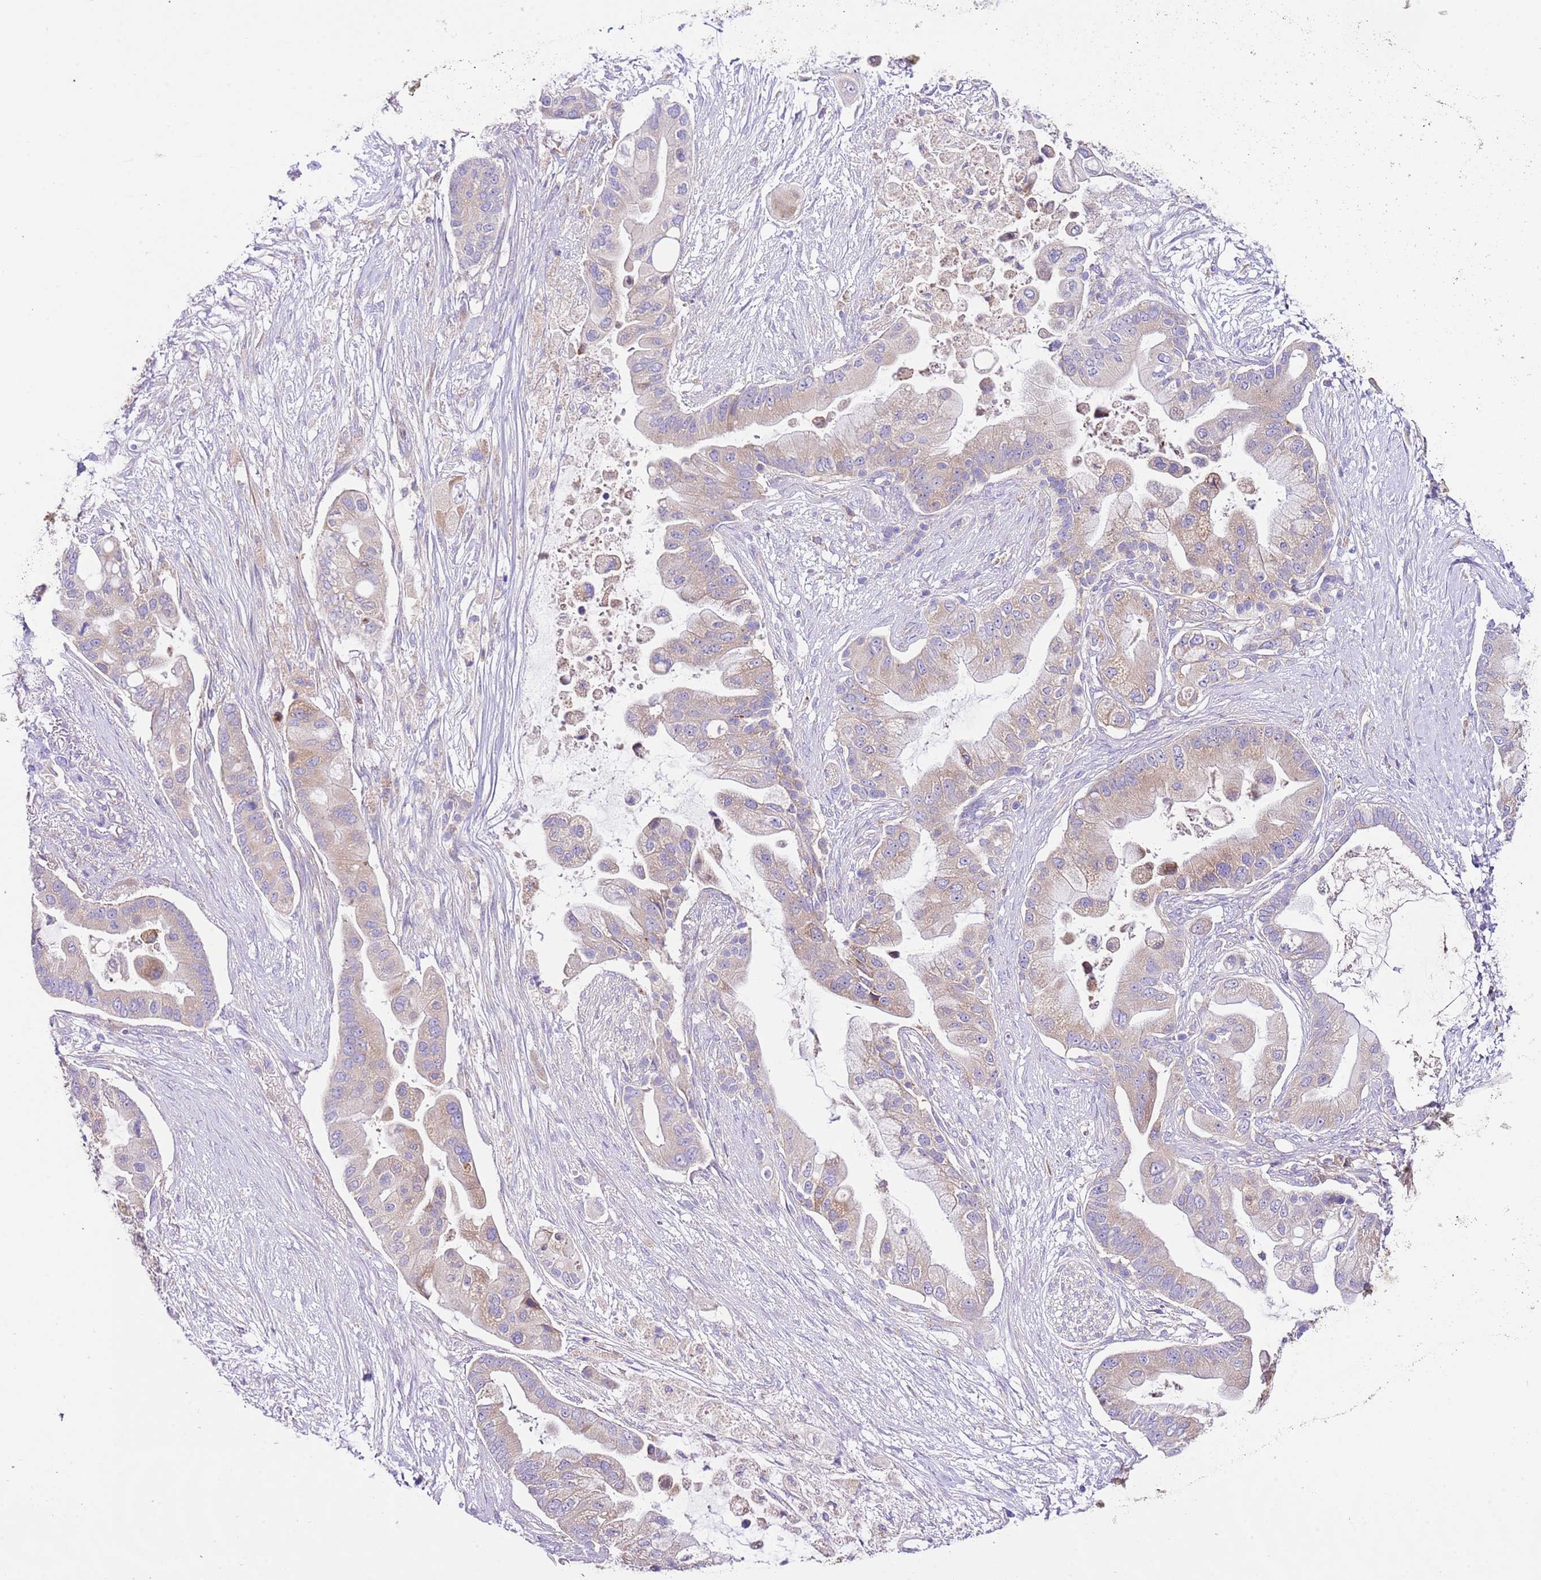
{"staining": {"intensity": "weak", "quantity": ">75%", "location": "cytoplasmic/membranous"}, "tissue": "pancreatic cancer", "cell_type": "Tumor cells", "image_type": "cancer", "snomed": [{"axis": "morphology", "description": "Adenocarcinoma, NOS"}, {"axis": "topography", "description": "Pancreas"}], "caption": "Pancreatic adenocarcinoma stained with a brown dye reveals weak cytoplasmic/membranous positive positivity in approximately >75% of tumor cells.", "gene": "RPS10", "patient": {"sex": "male", "age": 57}}